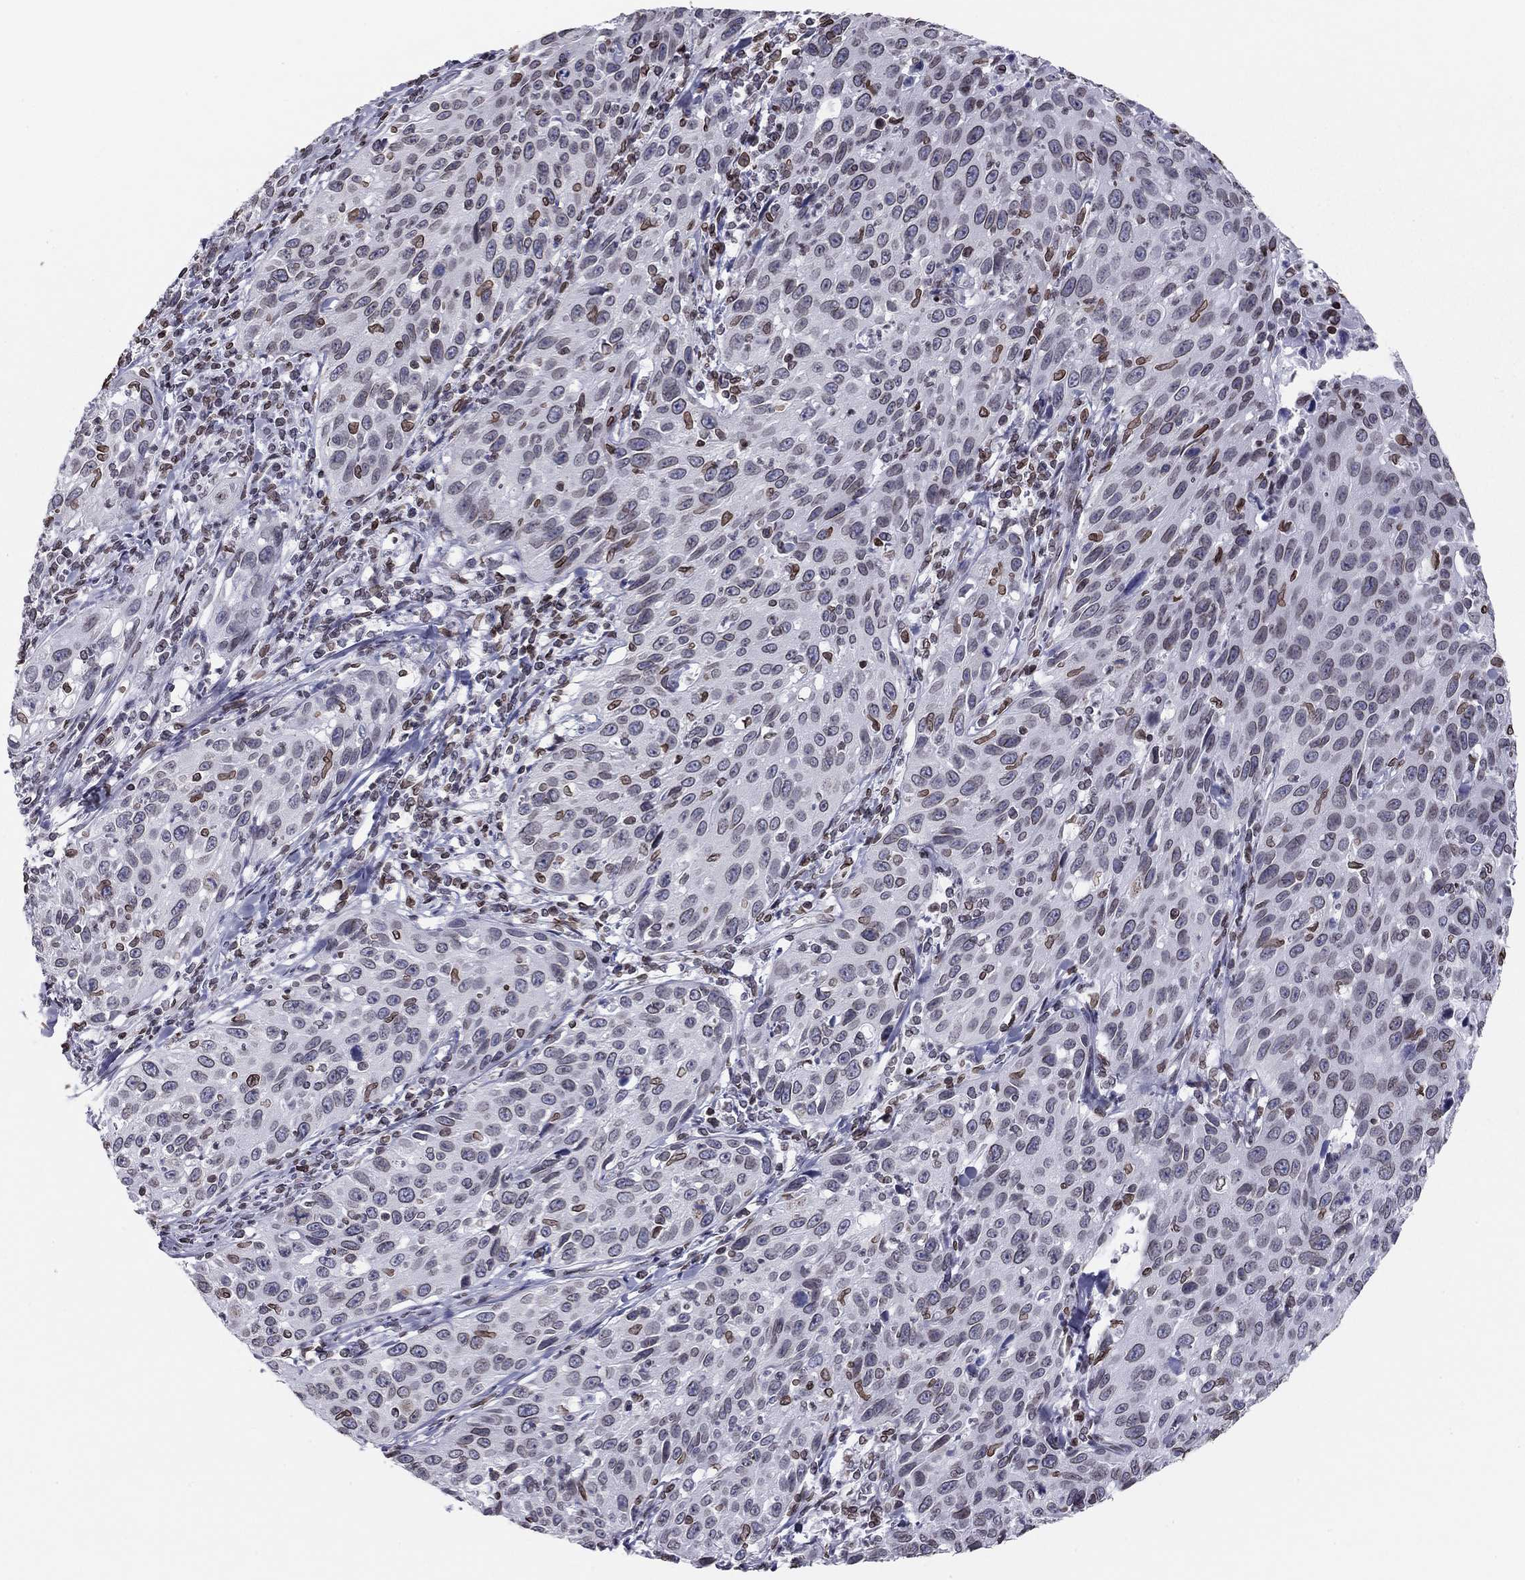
{"staining": {"intensity": "negative", "quantity": "none", "location": "none"}, "tissue": "cervical cancer", "cell_type": "Tumor cells", "image_type": "cancer", "snomed": [{"axis": "morphology", "description": "Squamous cell carcinoma, NOS"}, {"axis": "topography", "description": "Cervix"}], "caption": "Human cervical squamous cell carcinoma stained for a protein using immunohistochemistry shows no expression in tumor cells.", "gene": "ESPL1", "patient": {"sex": "female", "age": 26}}